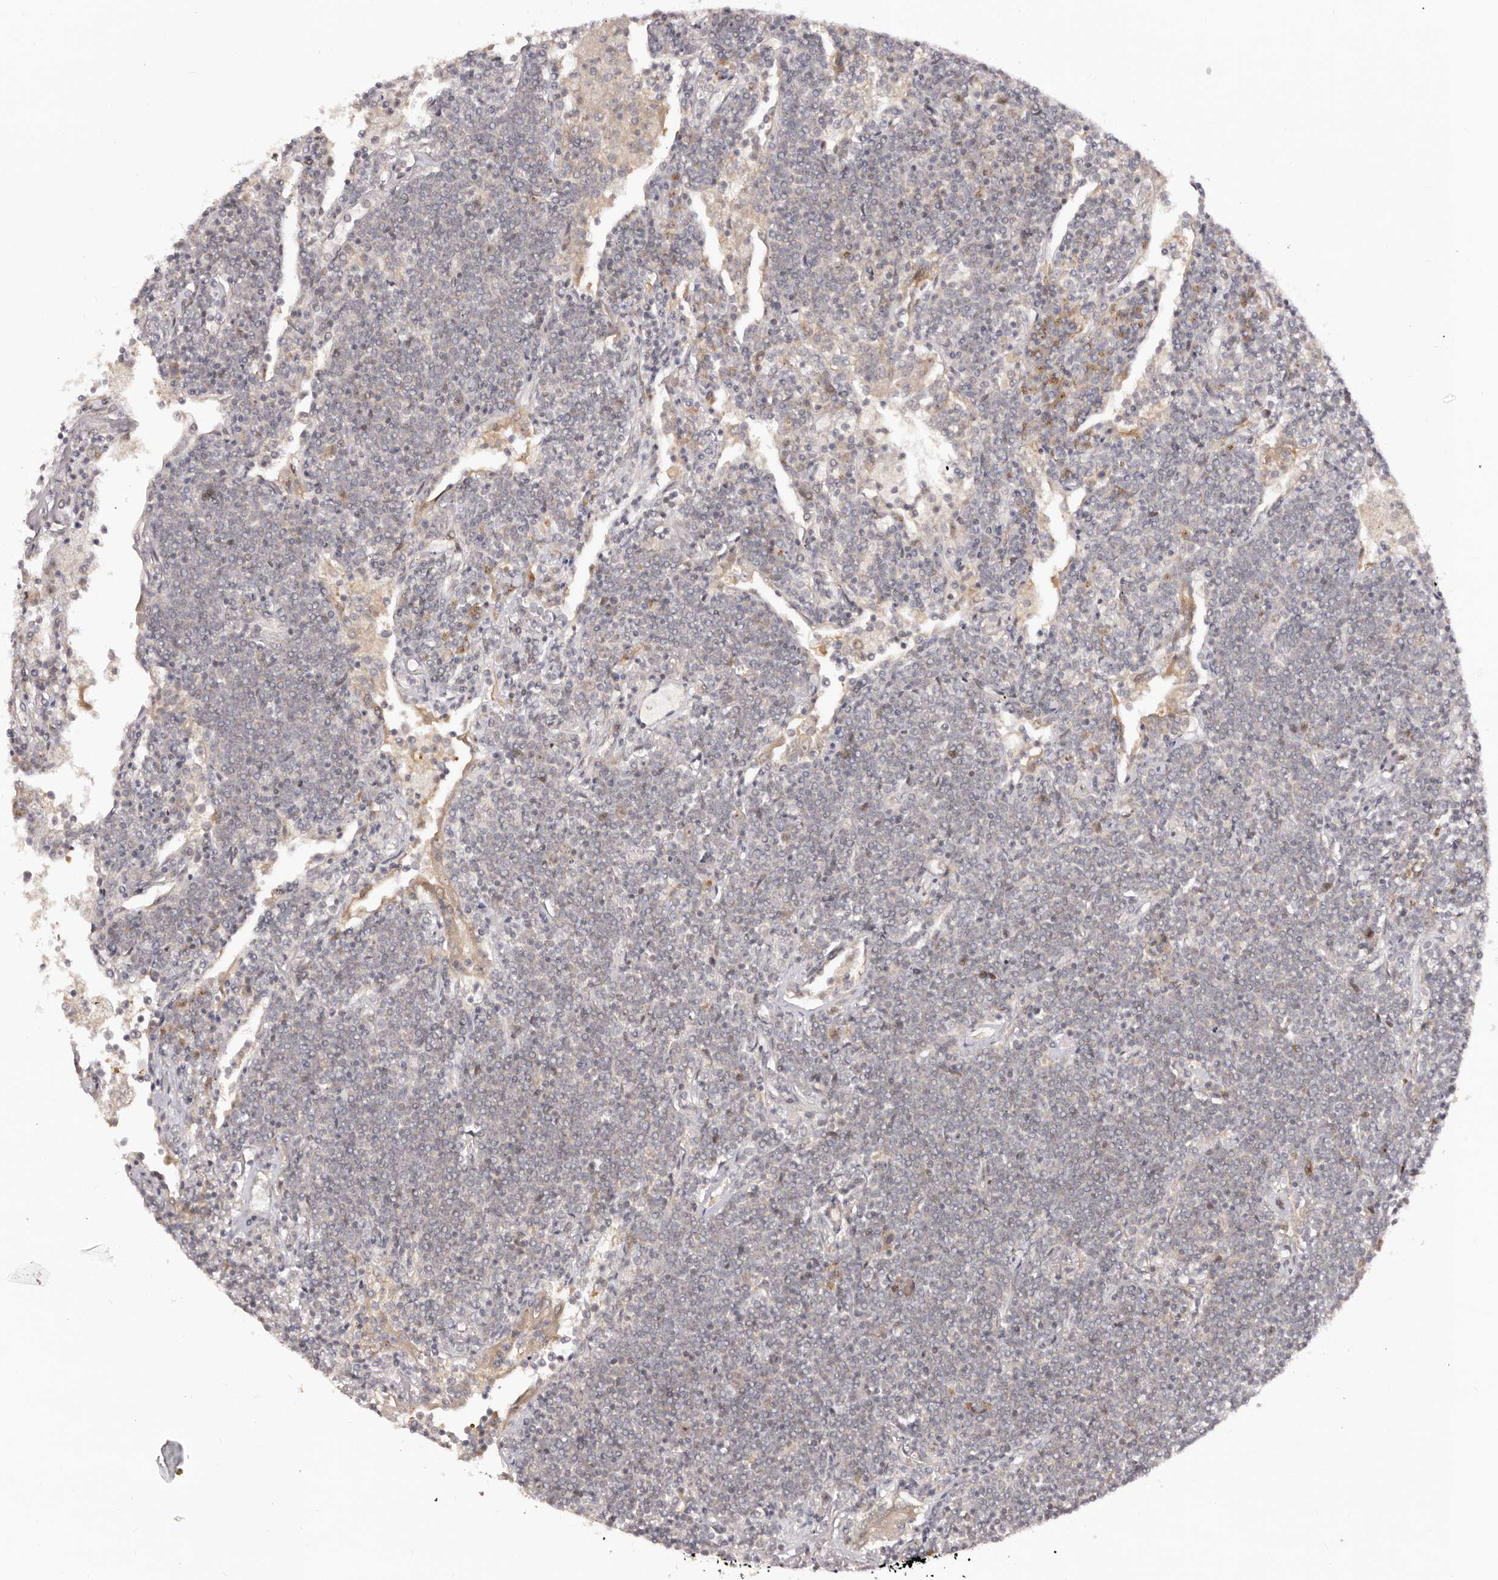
{"staining": {"intensity": "negative", "quantity": "none", "location": "none"}, "tissue": "lymphoma", "cell_type": "Tumor cells", "image_type": "cancer", "snomed": [{"axis": "morphology", "description": "Malignant lymphoma, non-Hodgkin's type, Low grade"}, {"axis": "topography", "description": "Lung"}], "caption": "This image is of lymphoma stained with immunohistochemistry (IHC) to label a protein in brown with the nuclei are counter-stained blue. There is no staining in tumor cells.", "gene": "MICAL2", "patient": {"sex": "female", "age": 71}}